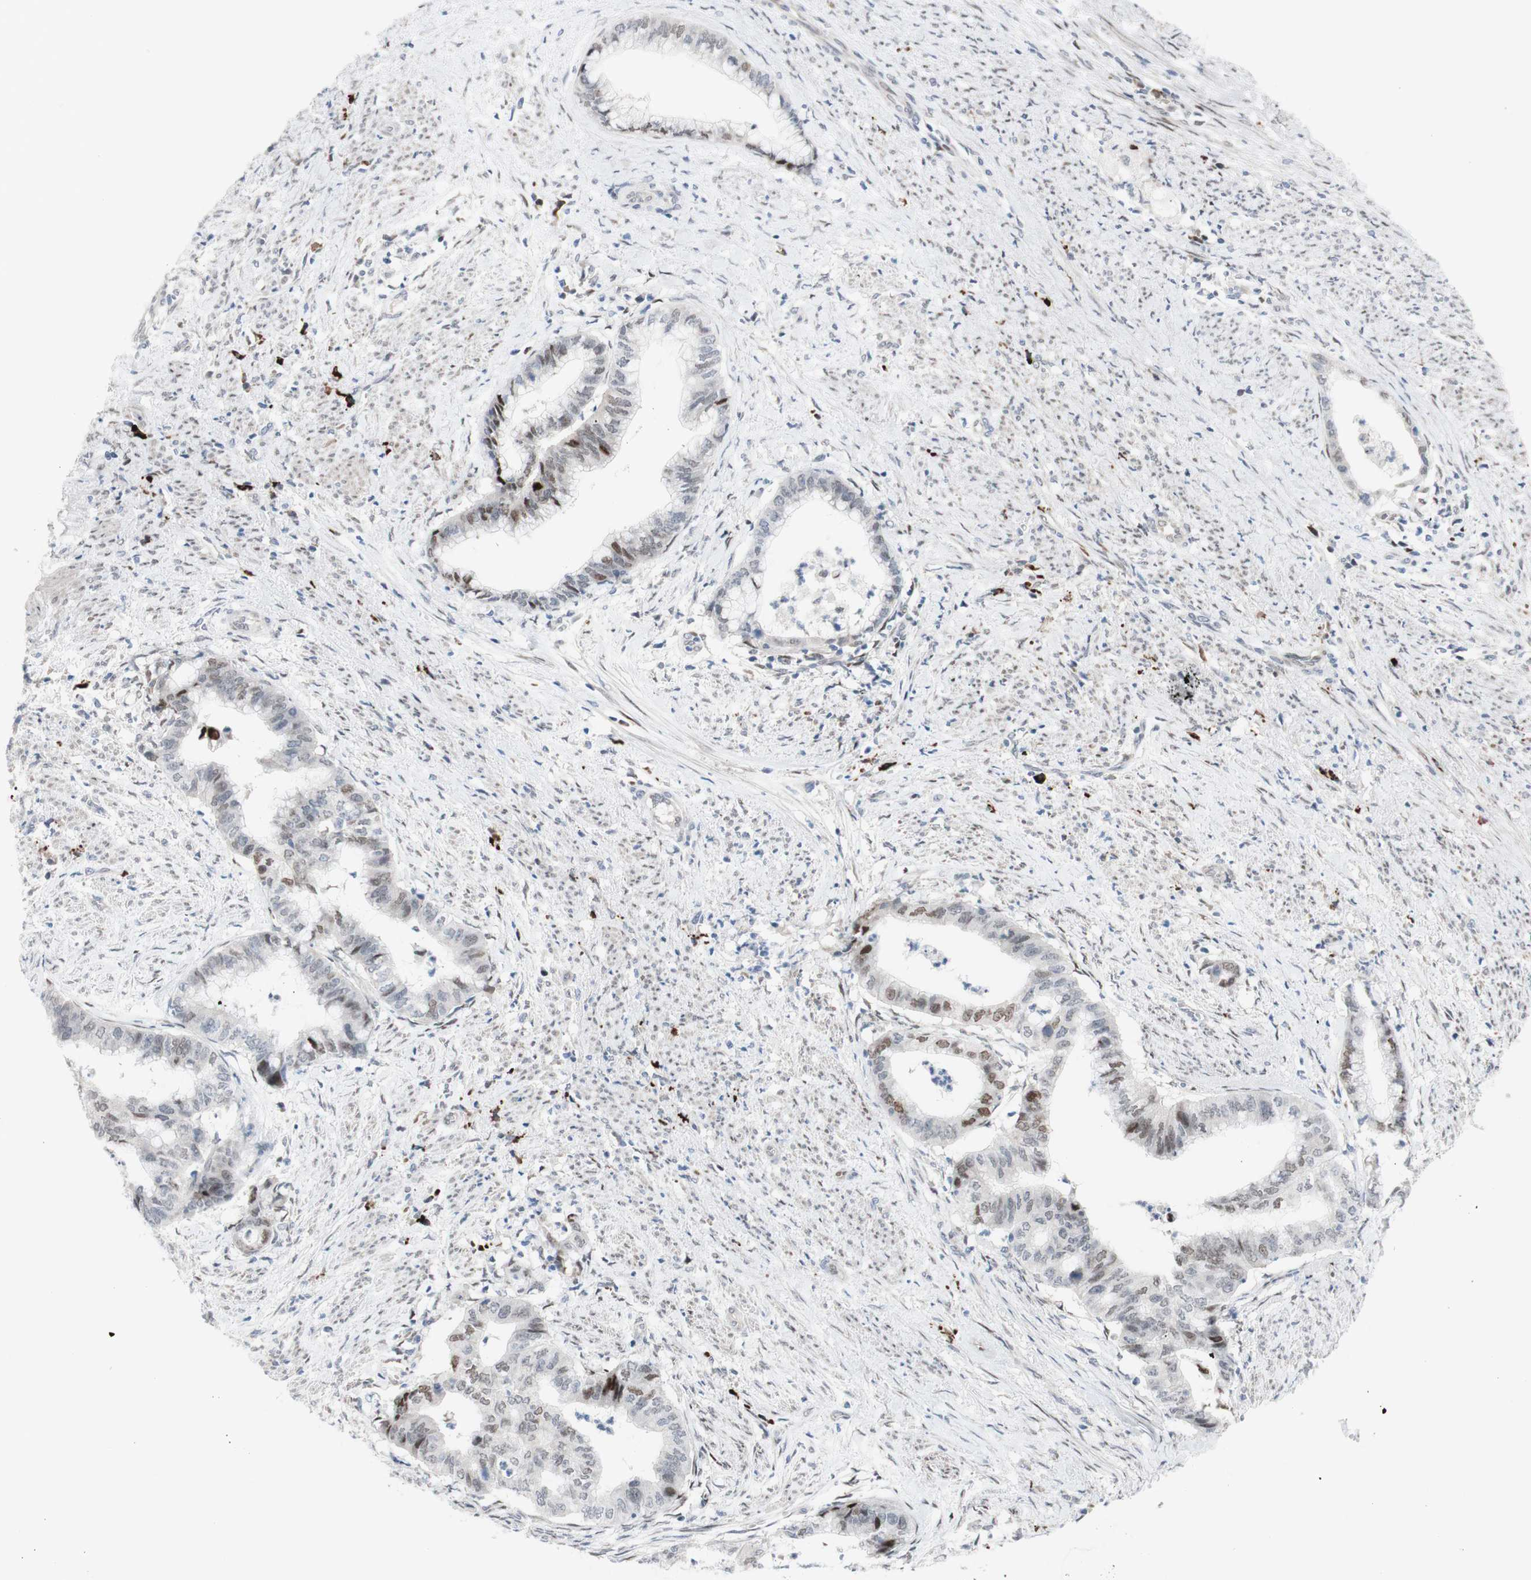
{"staining": {"intensity": "weak", "quantity": "<25%", "location": "nuclear"}, "tissue": "endometrial cancer", "cell_type": "Tumor cells", "image_type": "cancer", "snomed": [{"axis": "morphology", "description": "Necrosis, NOS"}, {"axis": "morphology", "description": "Adenocarcinoma, NOS"}, {"axis": "topography", "description": "Endometrium"}], "caption": "Immunohistochemistry histopathology image of neoplastic tissue: human endometrial cancer stained with DAB exhibits no significant protein expression in tumor cells.", "gene": "PHTF2", "patient": {"sex": "female", "age": 79}}